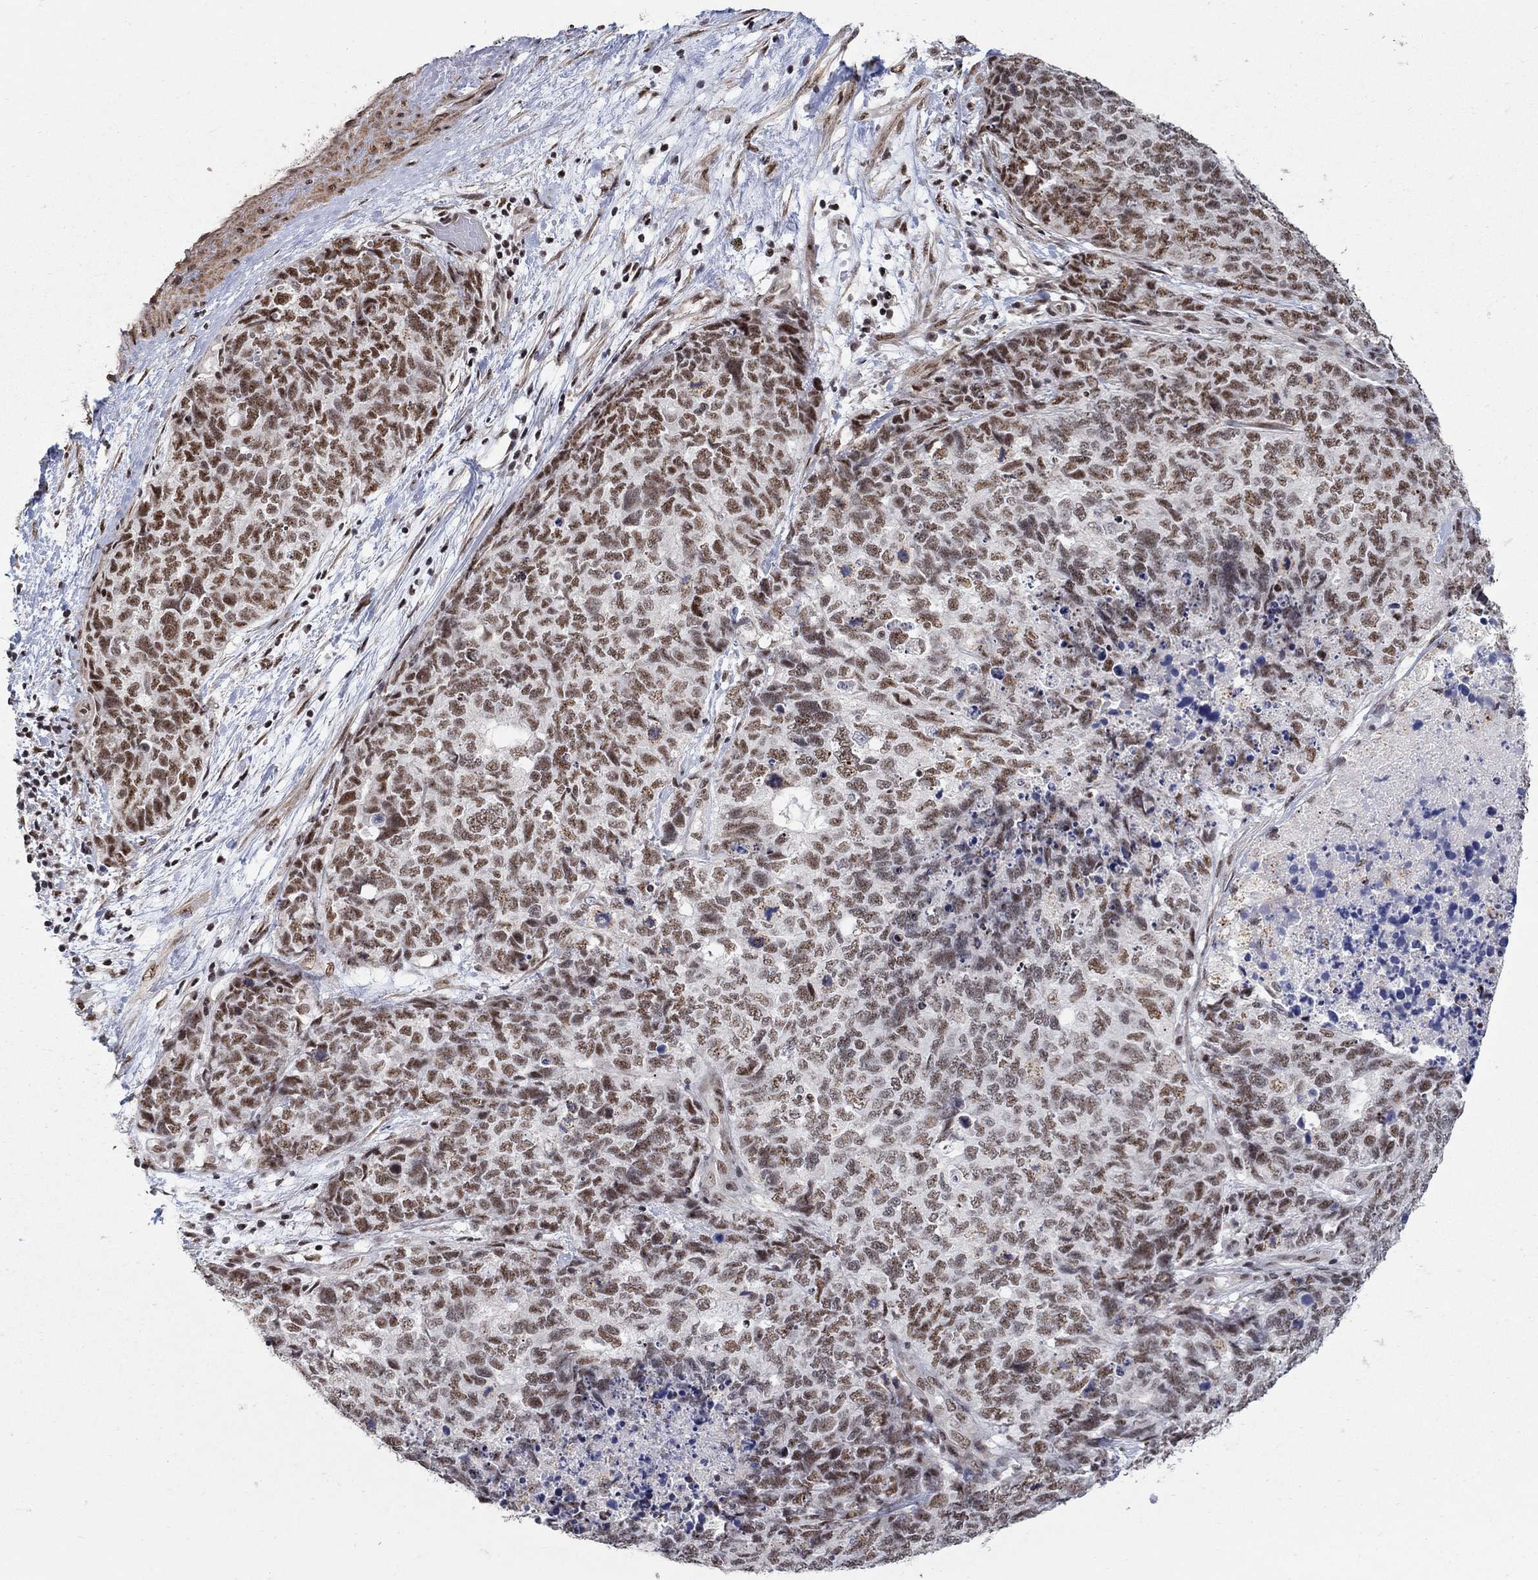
{"staining": {"intensity": "moderate", "quantity": ">75%", "location": "nuclear"}, "tissue": "cervical cancer", "cell_type": "Tumor cells", "image_type": "cancer", "snomed": [{"axis": "morphology", "description": "Squamous cell carcinoma, NOS"}, {"axis": "topography", "description": "Cervix"}], "caption": "DAB immunohistochemical staining of cervical squamous cell carcinoma displays moderate nuclear protein staining in about >75% of tumor cells.", "gene": "PNISR", "patient": {"sex": "female", "age": 63}}